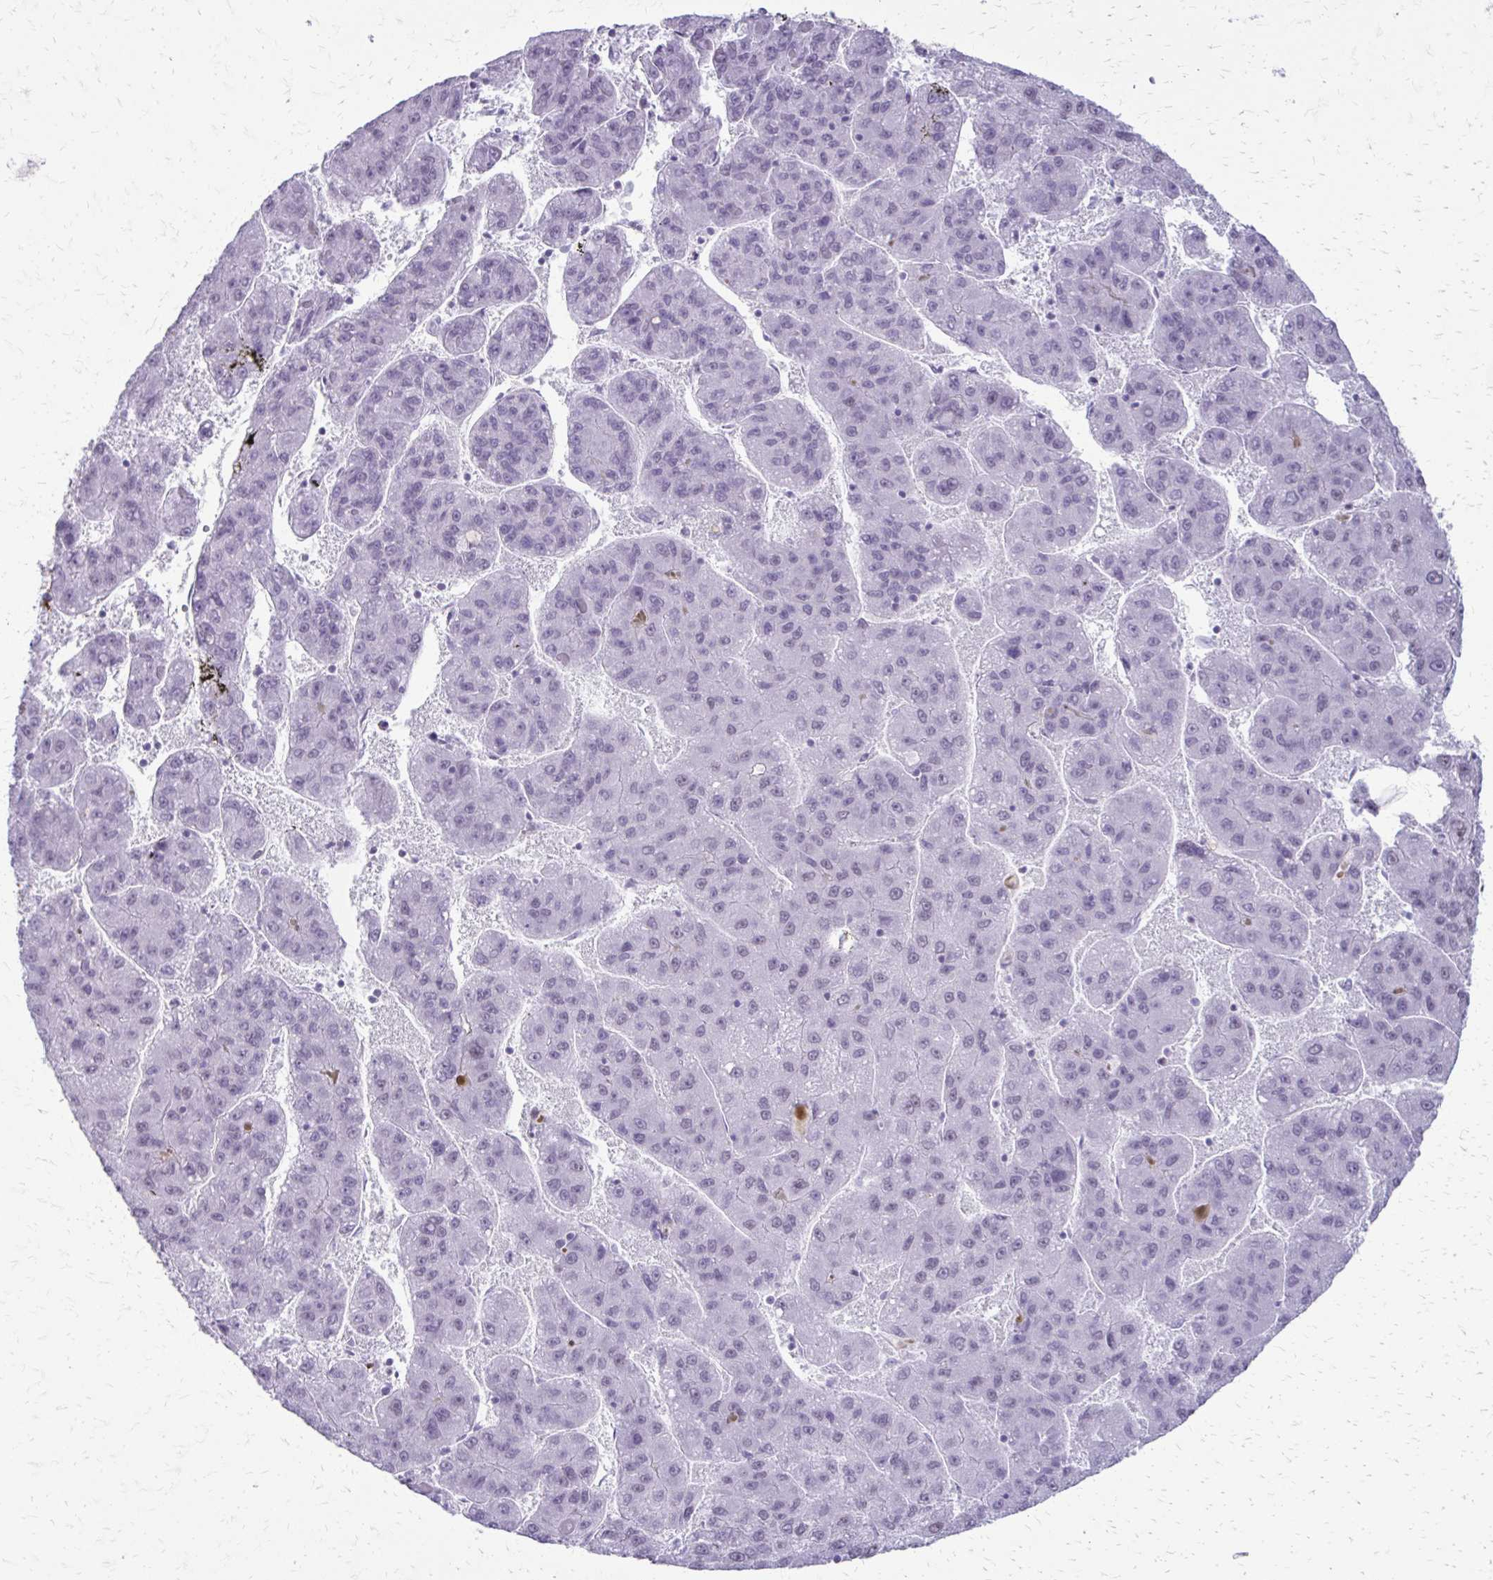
{"staining": {"intensity": "negative", "quantity": "none", "location": "none"}, "tissue": "liver cancer", "cell_type": "Tumor cells", "image_type": "cancer", "snomed": [{"axis": "morphology", "description": "Carcinoma, Hepatocellular, NOS"}, {"axis": "topography", "description": "Liver"}], "caption": "This is an immunohistochemistry (IHC) micrograph of human liver cancer (hepatocellular carcinoma). There is no expression in tumor cells.", "gene": "SS18", "patient": {"sex": "female", "age": 82}}